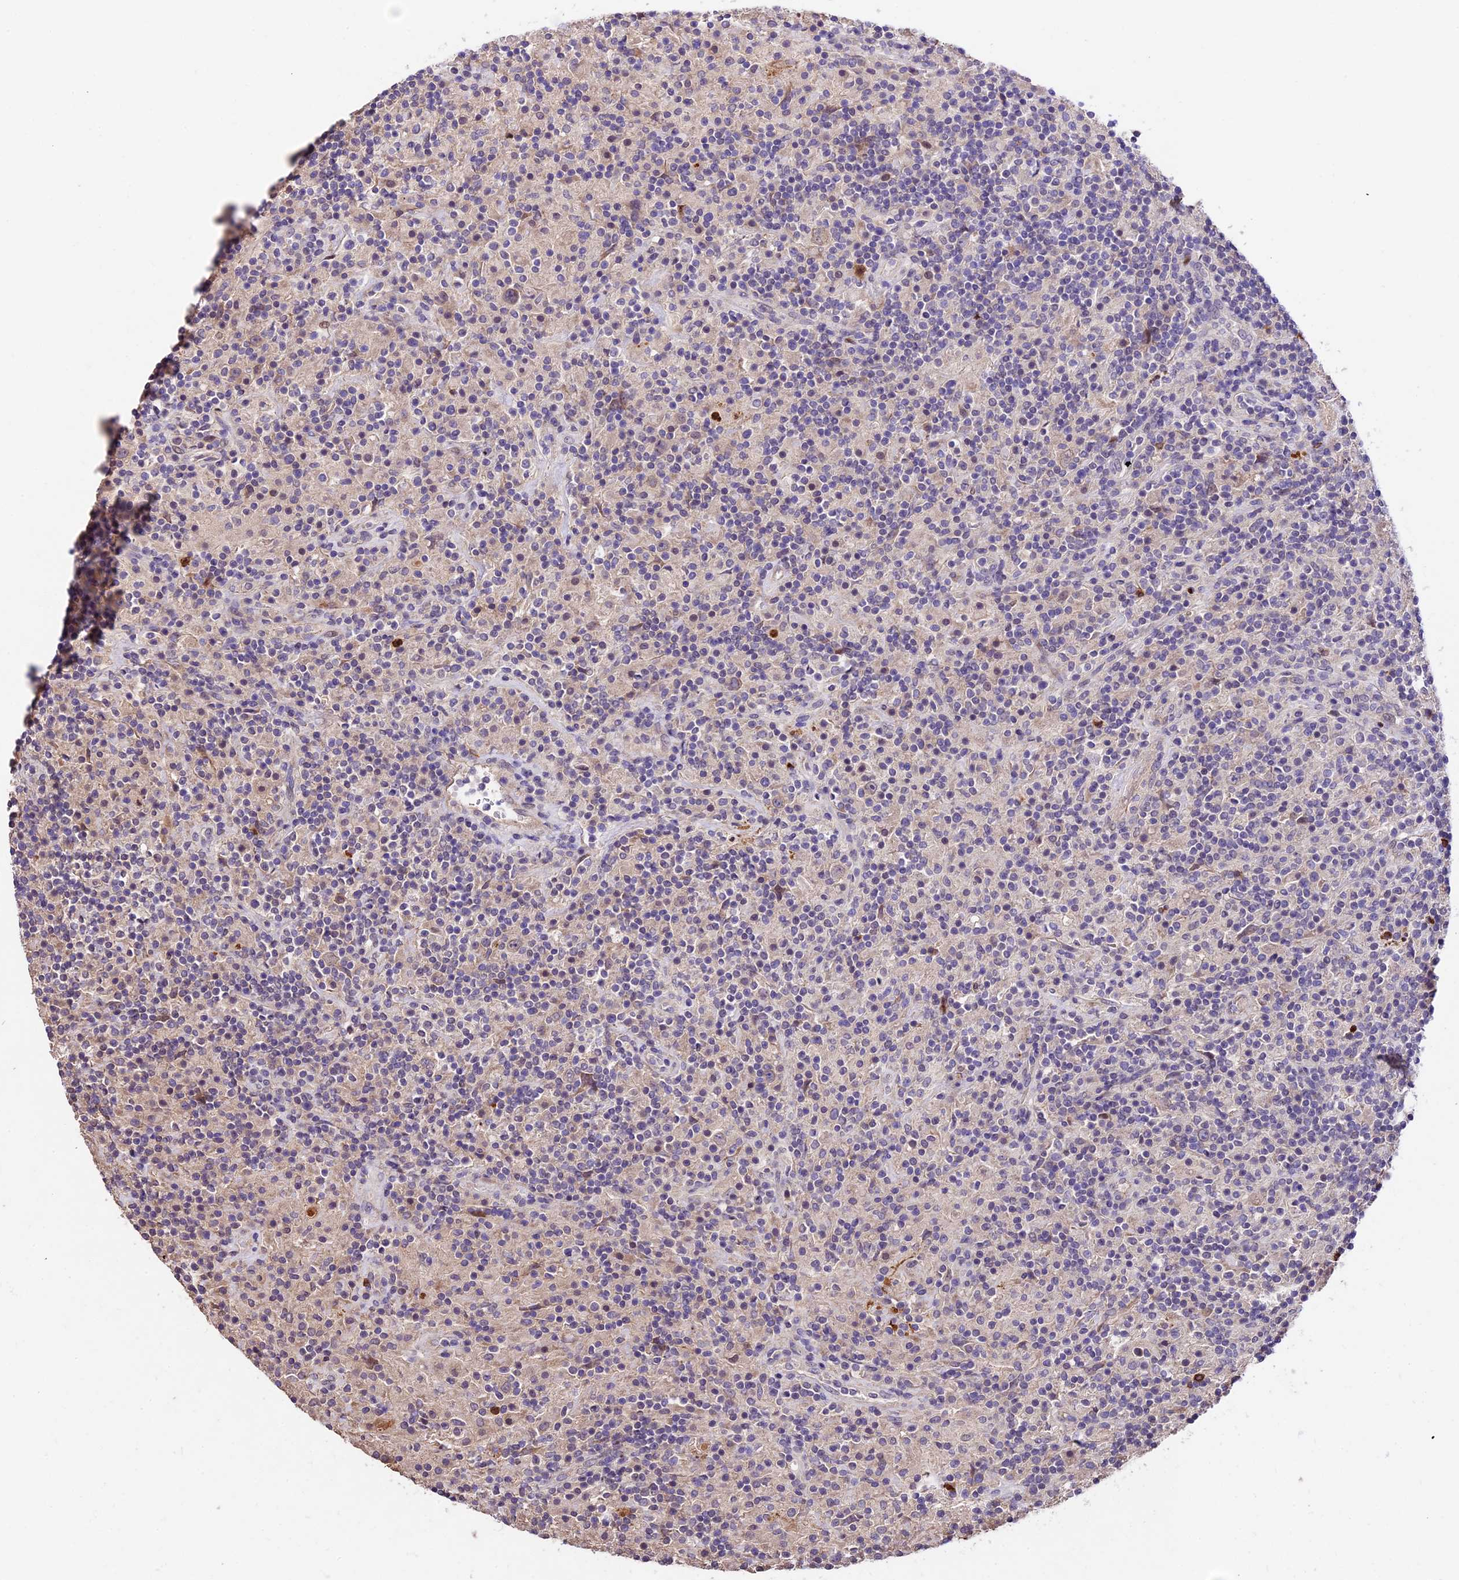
{"staining": {"intensity": "negative", "quantity": "none", "location": "none"}, "tissue": "lymphoma", "cell_type": "Tumor cells", "image_type": "cancer", "snomed": [{"axis": "morphology", "description": "Hodgkin's disease, NOS"}, {"axis": "topography", "description": "Lymph node"}], "caption": "High magnification brightfield microscopy of lymphoma stained with DAB (3,3'-diaminobenzidine) (brown) and counterstained with hematoxylin (blue): tumor cells show no significant positivity.", "gene": "SBNO2", "patient": {"sex": "male", "age": 70}}